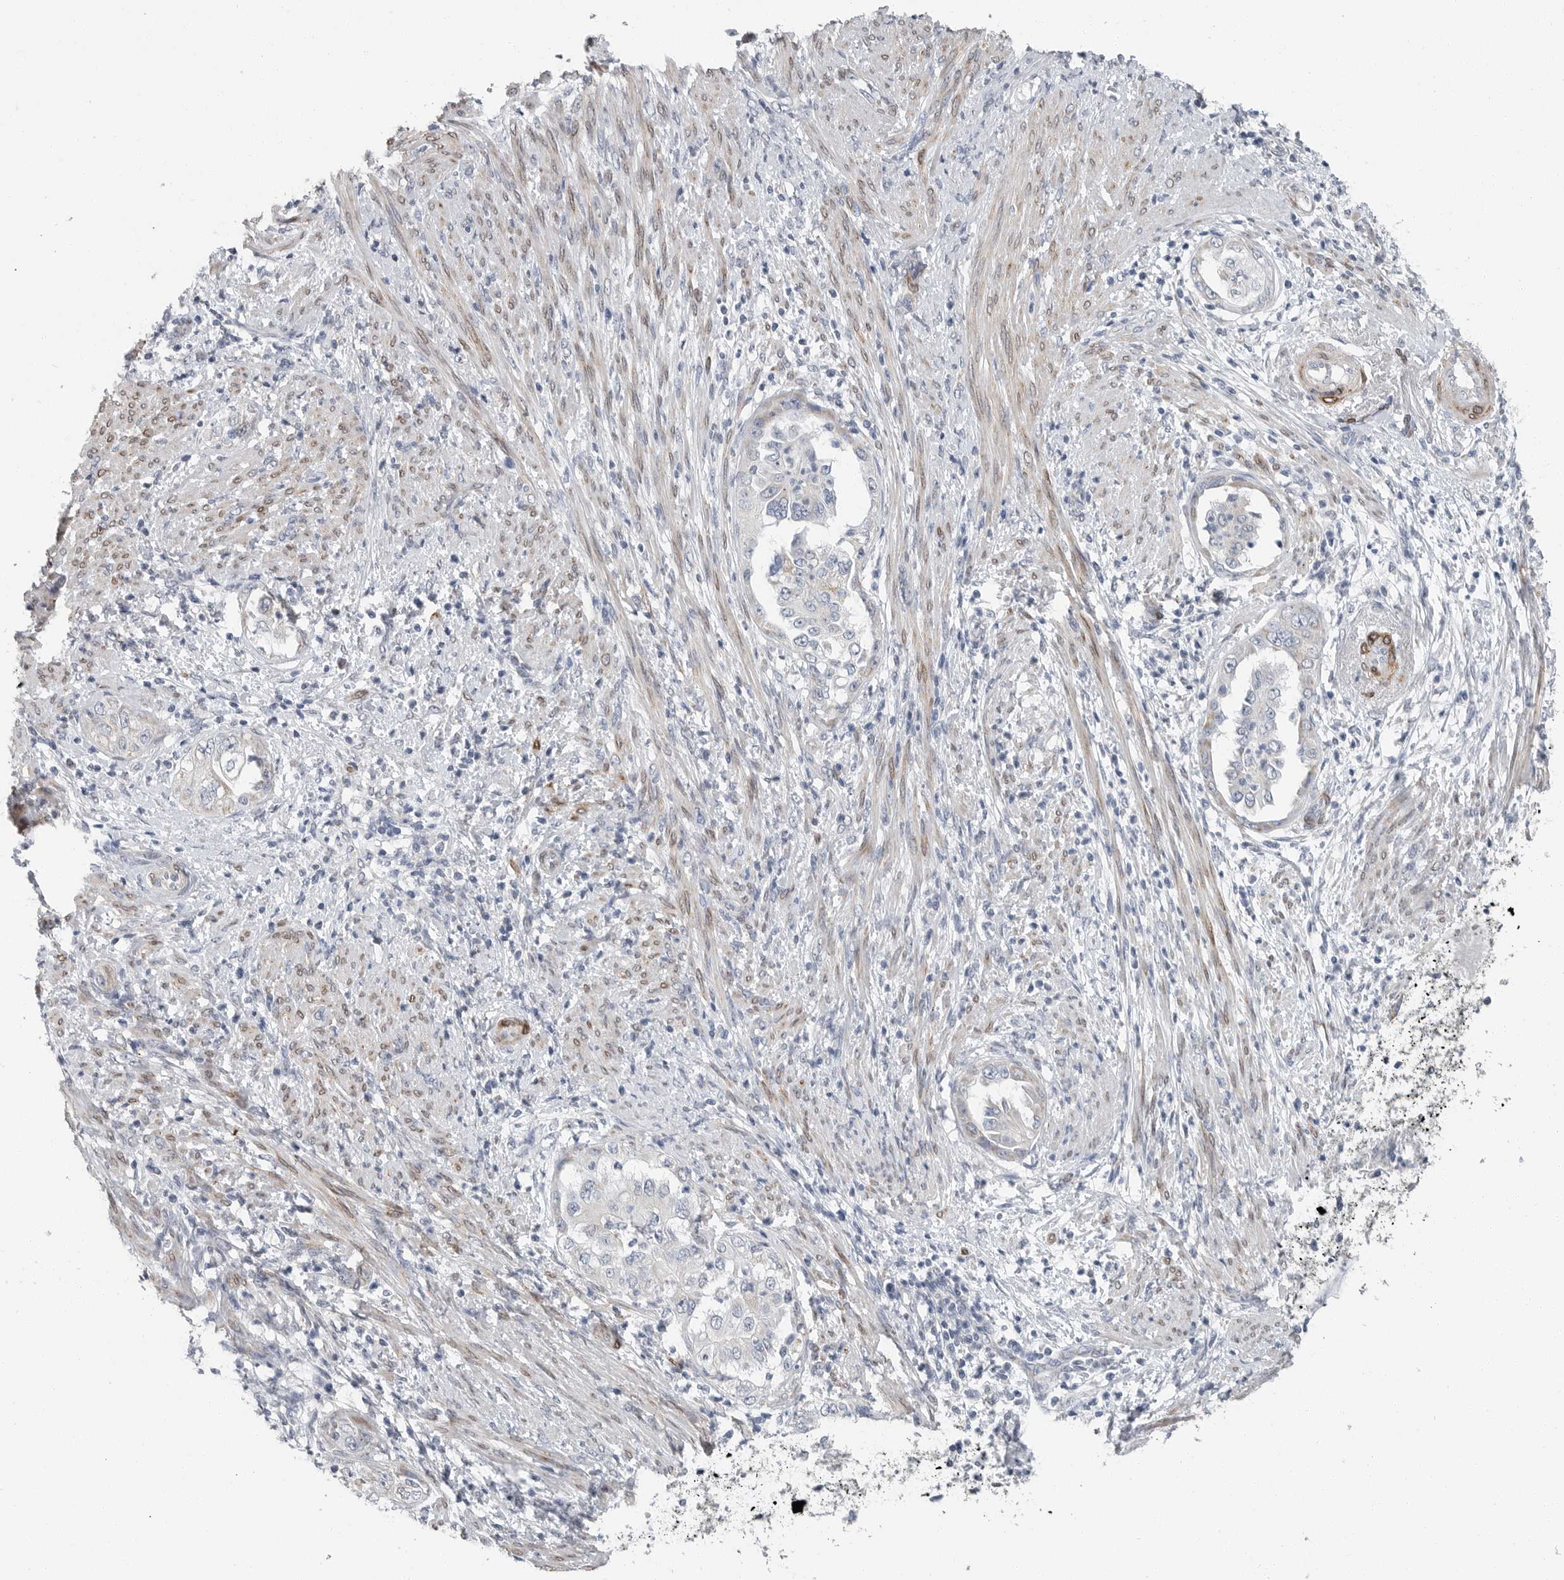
{"staining": {"intensity": "negative", "quantity": "none", "location": "none"}, "tissue": "endometrial cancer", "cell_type": "Tumor cells", "image_type": "cancer", "snomed": [{"axis": "morphology", "description": "Adenocarcinoma, NOS"}, {"axis": "topography", "description": "Endometrium"}], "caption": "The micrograph shows no significant expression in tumor cells of endometrial adenocarcinoma.", "gene": "PLN", "patient": {"sex": "female", "age": 85}}